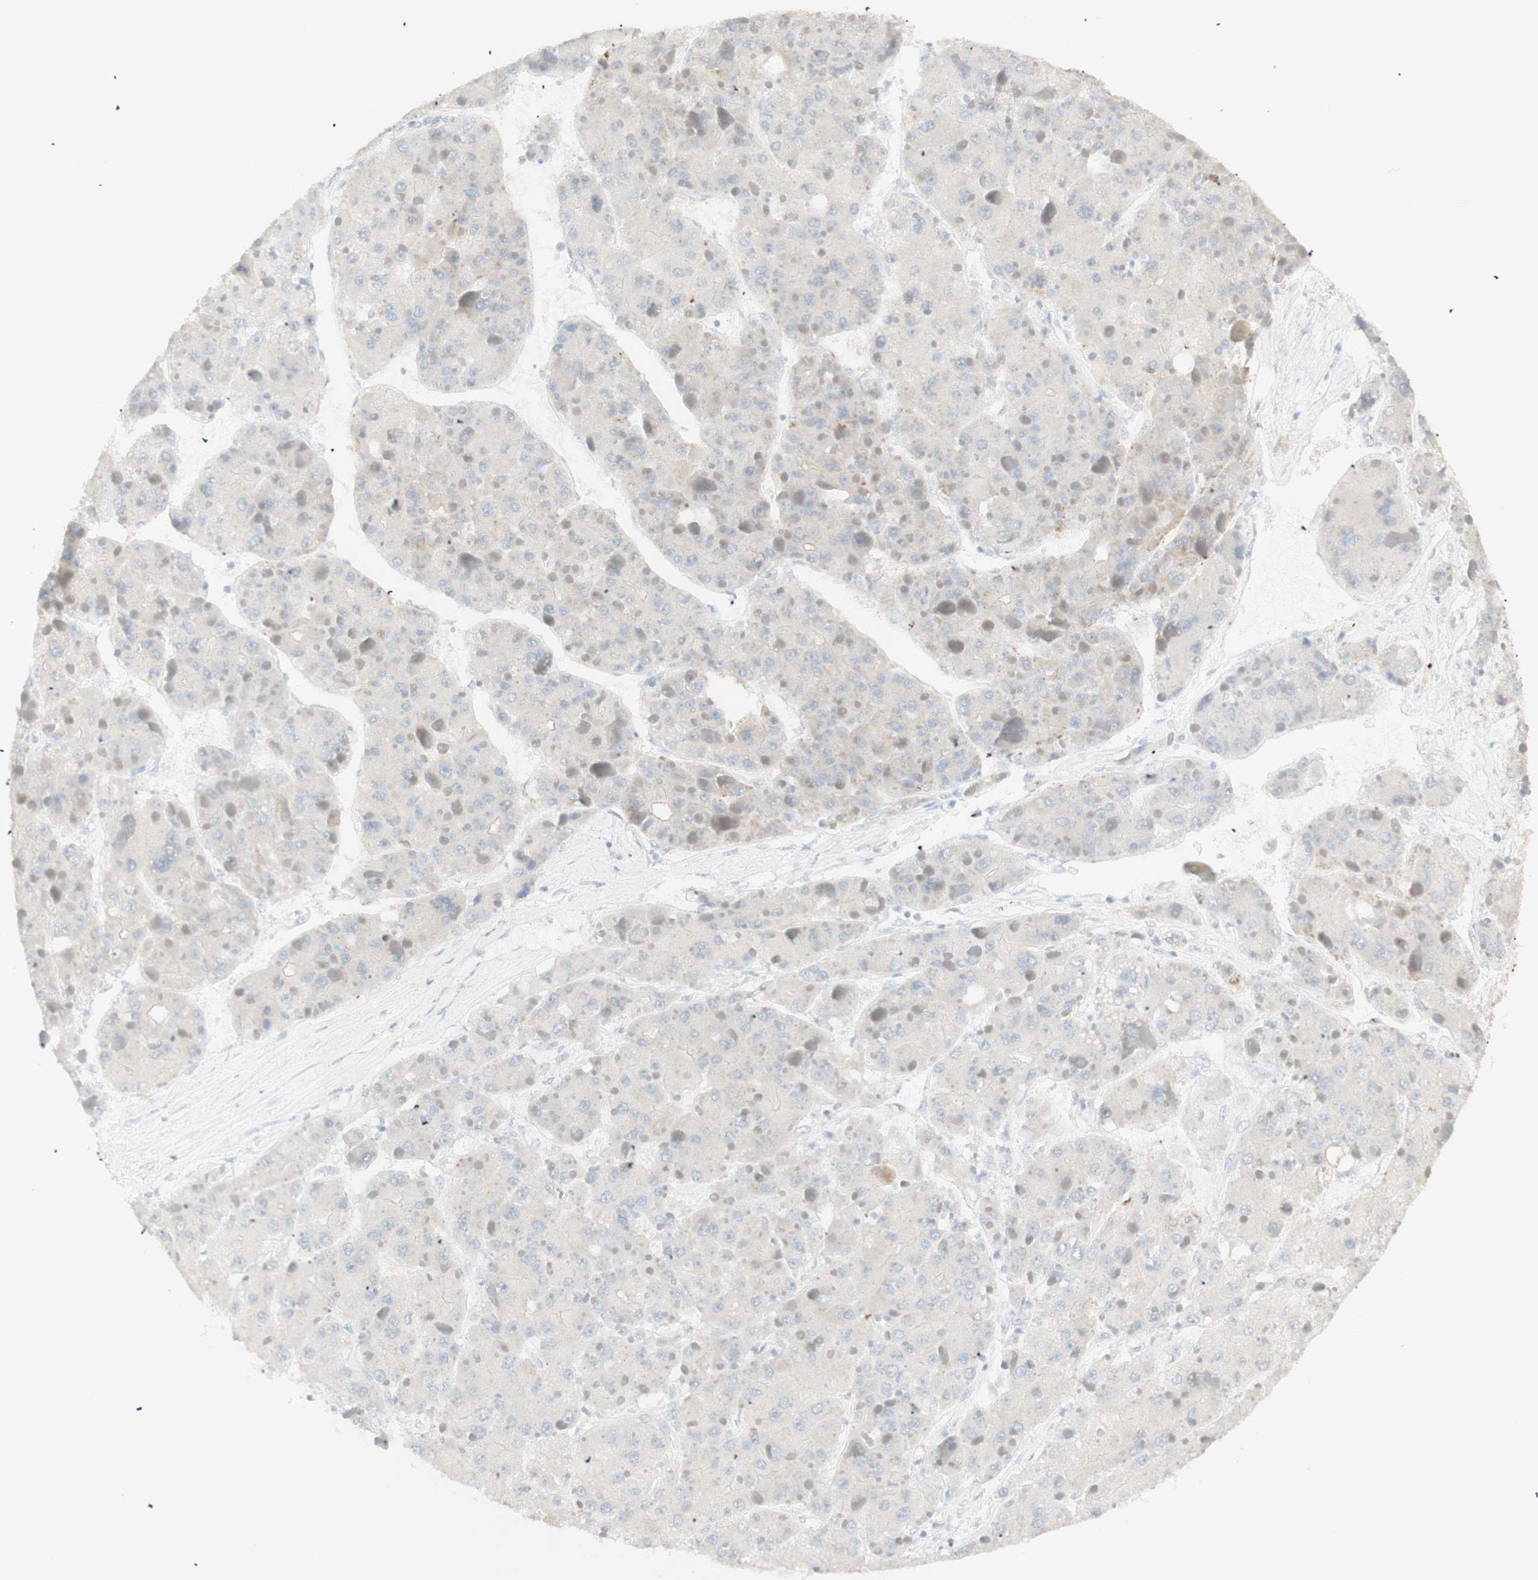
{"staining": {"intensity": "negative", "quantity": "none", "location": "none"}, "tissue": "liver cancer", "cell_type": "Tumor cells", "image_type": "cancer", "snomed": [{"axis": "morphology", "description": "Carcinoma, Hepatocellular, NOS"}, {"axis": "topography", "description": "Liver"}], "caption": "DAB (3,3'-diaminobenzidine) immunohistochemical staining of human liver cancer displays no significant expression in tumor cells. (IHC, brightfield microscopy, high magnification).", "gene": "NDST4", "patient": {"sex": "female", "age": 73}}